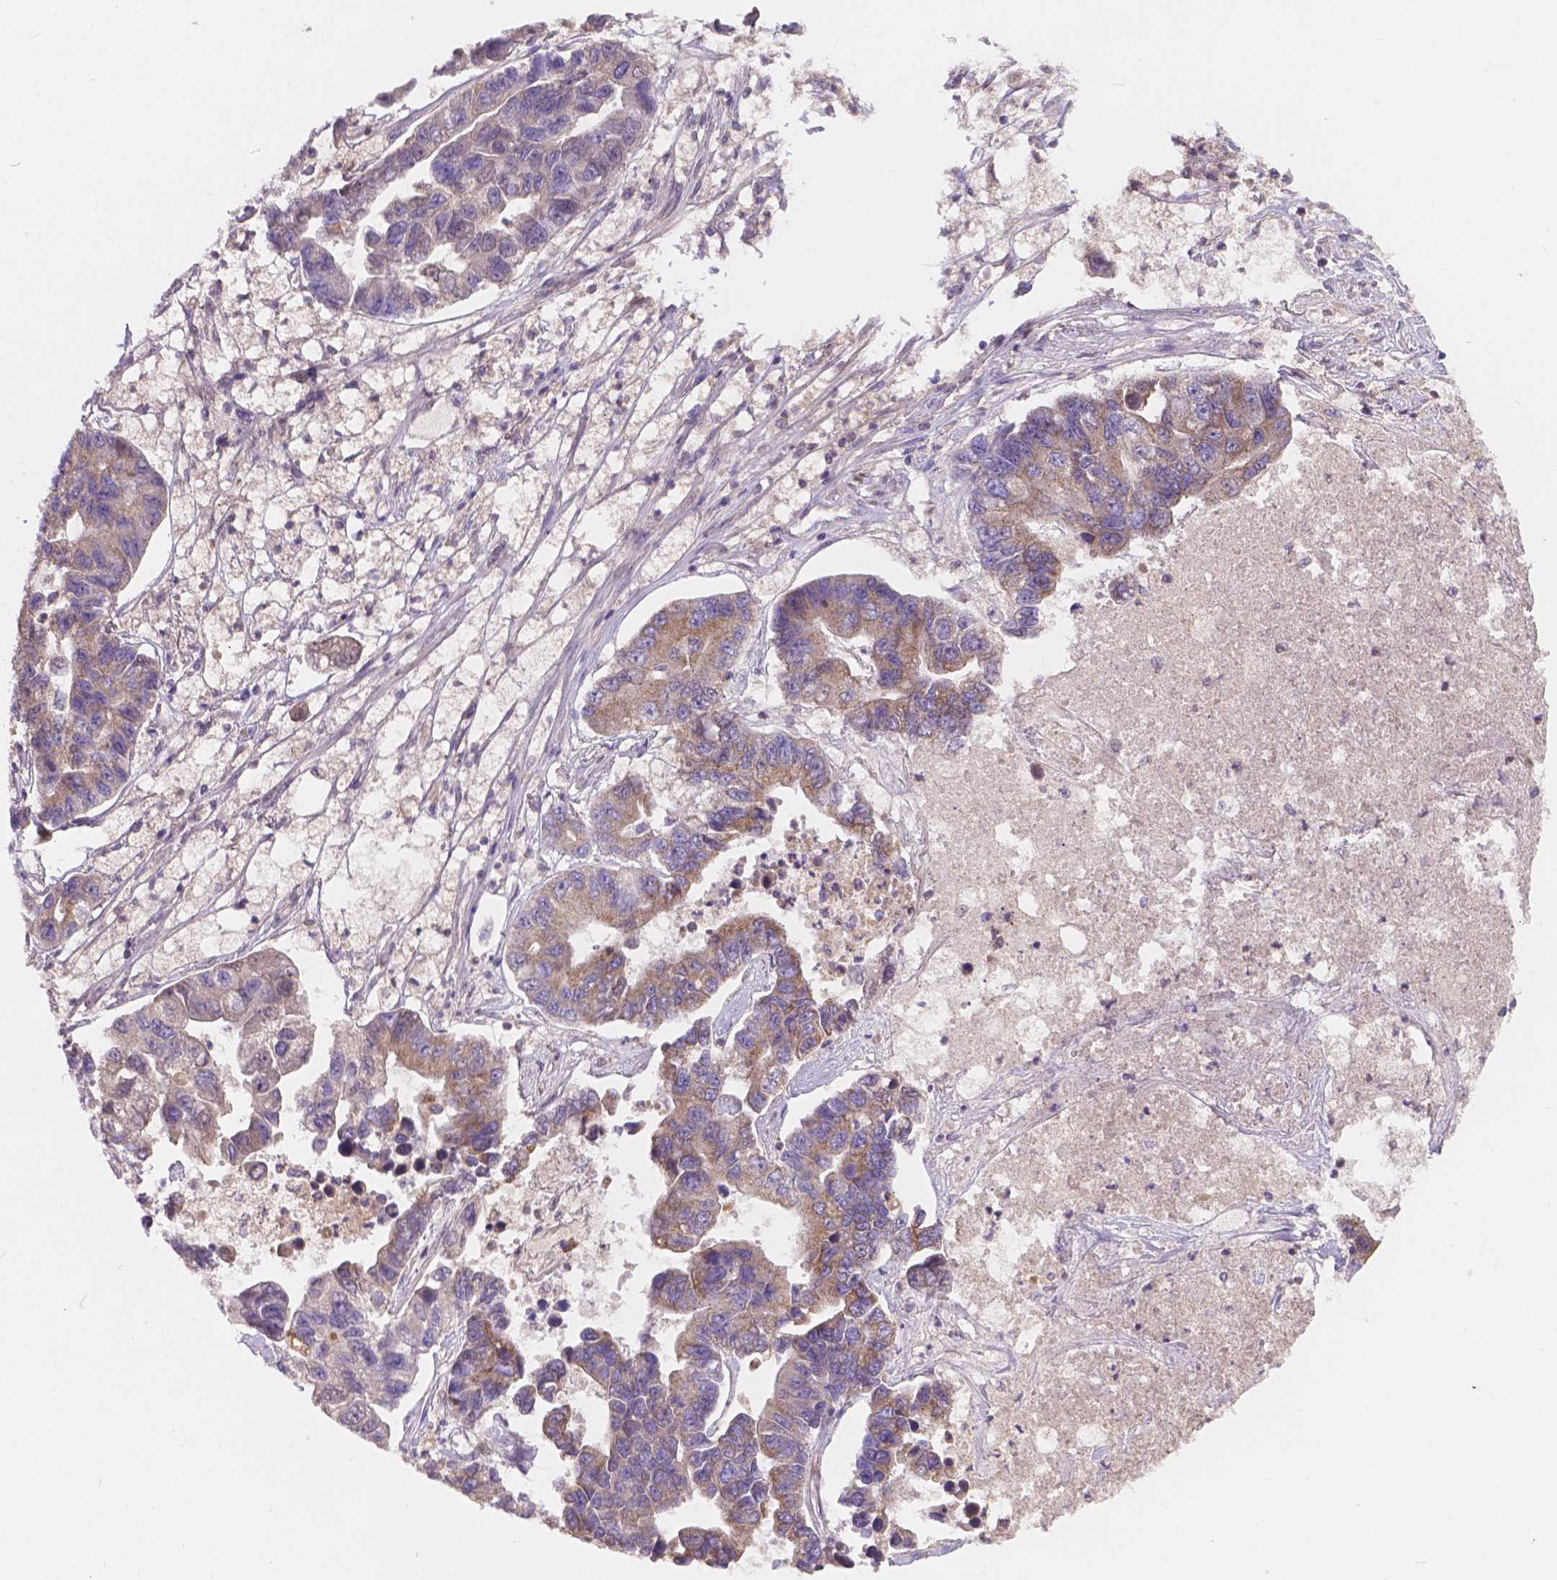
{"staining": {"intensity": "moderate", "quantity": ">75%", "location": "cytoplasmic/membranous"}, "tissue": "lung cancer", "cell_type": "Tumor cells", "image_type": "cancer", "snomed": [{"axis": "morphology", "description": "Adenocarcinoma, NOS"}, {"axis": "topography", "description": "Bronchus"}, {"axis": "topography", "description": "Lung"}], "caption": "Protein expression analysis of lung adenocarcinoma shows moderate cytoplasmic/membranous staining in approximately >75% of tumor cells. (brown staining indicates protein expression, while blue staining denotes nuclei).", "gene": "CDK10", "patient": {"sex": "female", "age": 51}}